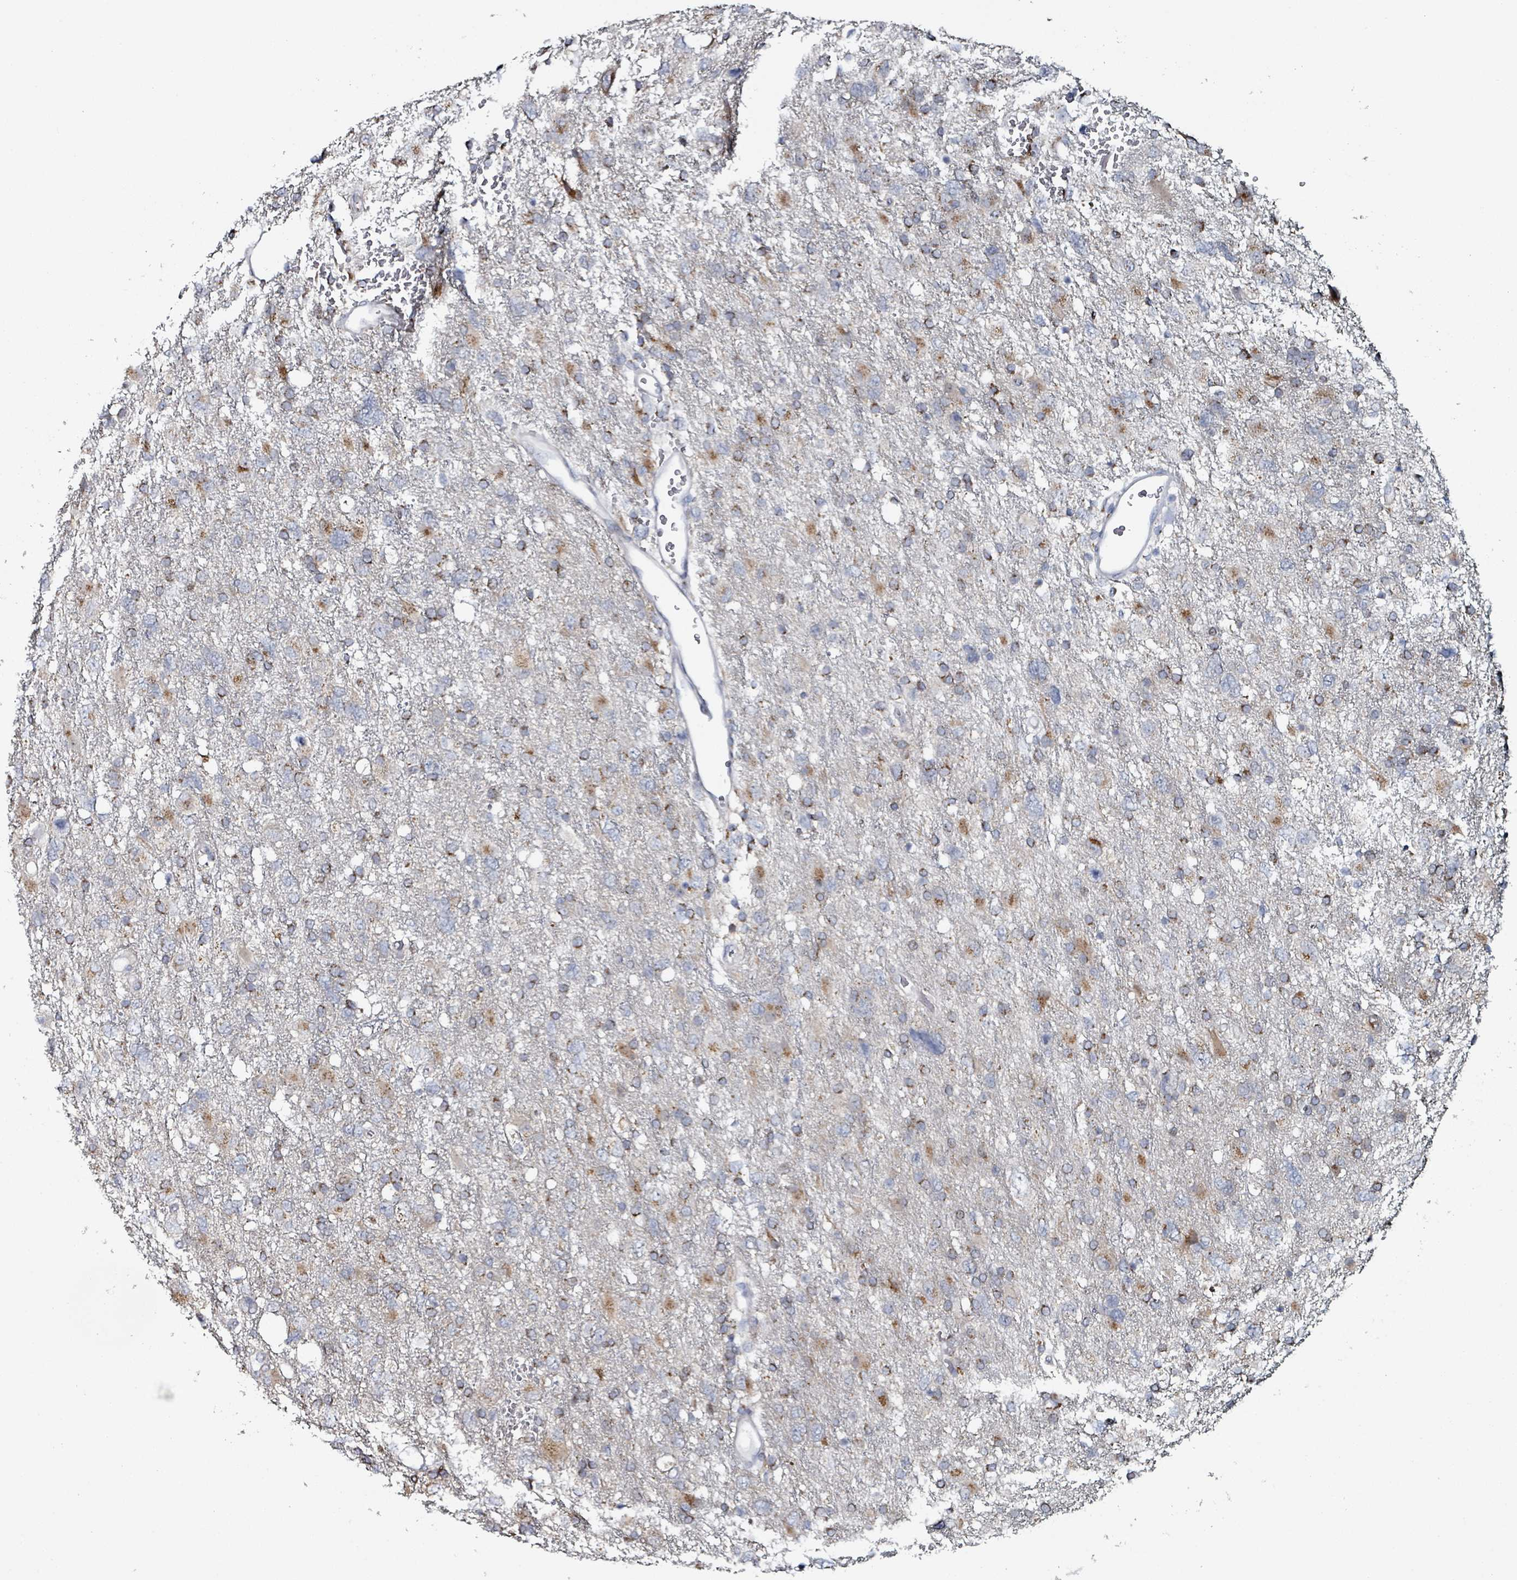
{"staining": {"intensity": "strong", "quantity": "25%-75%", "location": "cytoplasmic/membranous"}, "tissue": "glioma", "cell_type": "Tumor cells", "image_type": "cancer", "snomed": [{"axis": "morphology", "description": "Glioma, malignant, High grade"}, {"axis": "topography", "description": "Brain"}], "caption": "Glioma stained with DAB (3,3'-diaminobenzidine) IHC displays high levels of strong cytoplasmic/membranous staining in approximately 25%-75% of tumor cells.", "gene": "B3GAT3", "patient": {"sex": "male", "age": 61}}